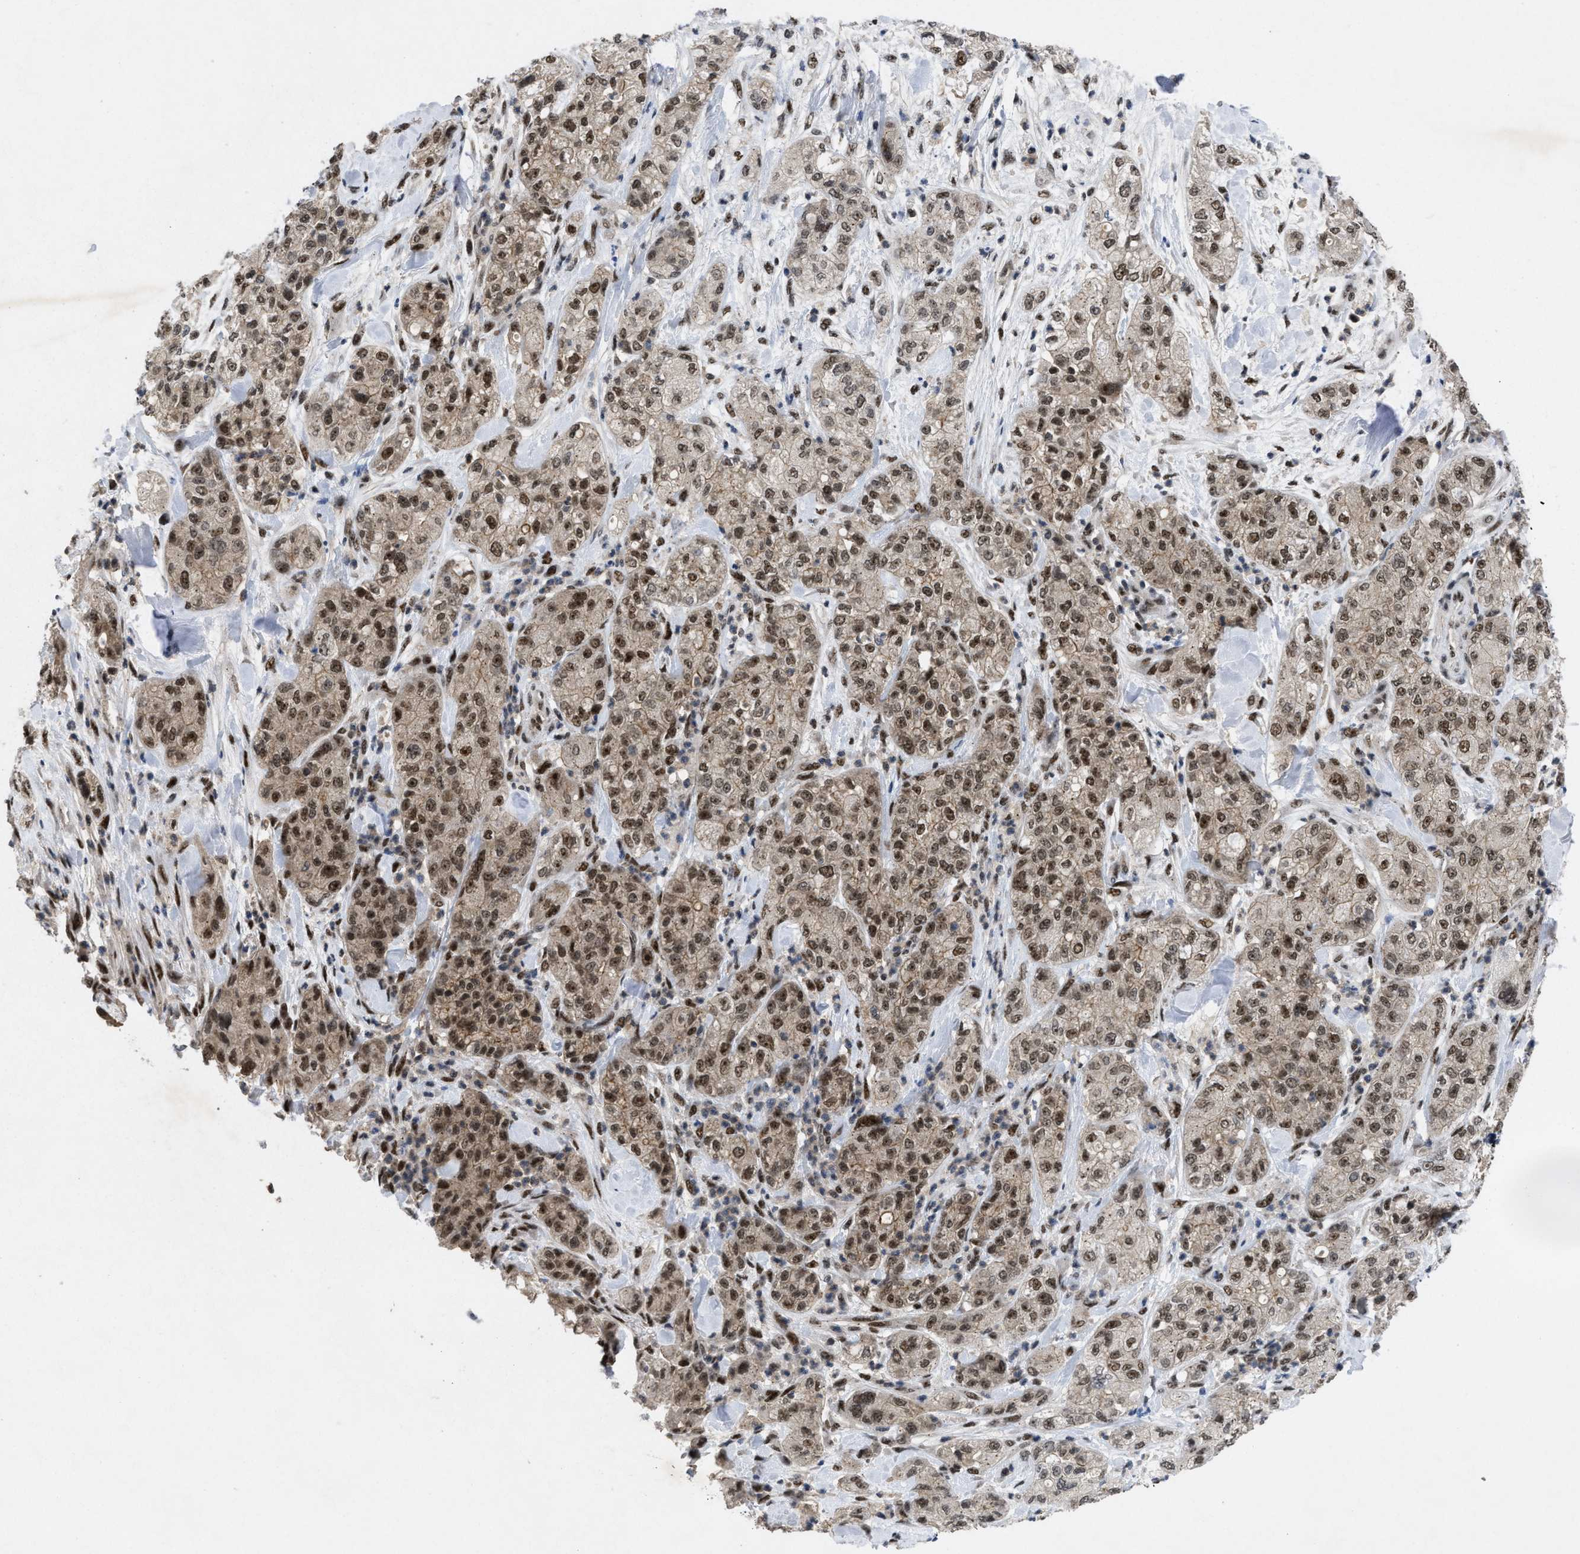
{"staining": {"intensity": "moderate", "quantity": ">75%", "location": "cytoplasmic/membranous,nuclear"}, "tissue": "pancreatic cancer", "cell_type": "Tumor cells", "image_type": "cancer", "snomed": [{"axis": "morphology", "description": "Adenocarcinoma, NOS"}, {"axis": "topography", "description": "Pancreas"}], "caption": "A histopathology image showing moderate cytoplasmic/membranous and nuclear expression in about >75% of tumor cells in pancreatic adenocarcinoma, as visualized by brown immunohistochemical staining.", "gene": "ZNF346", "patient": {"sex": "female", "age": 78}}